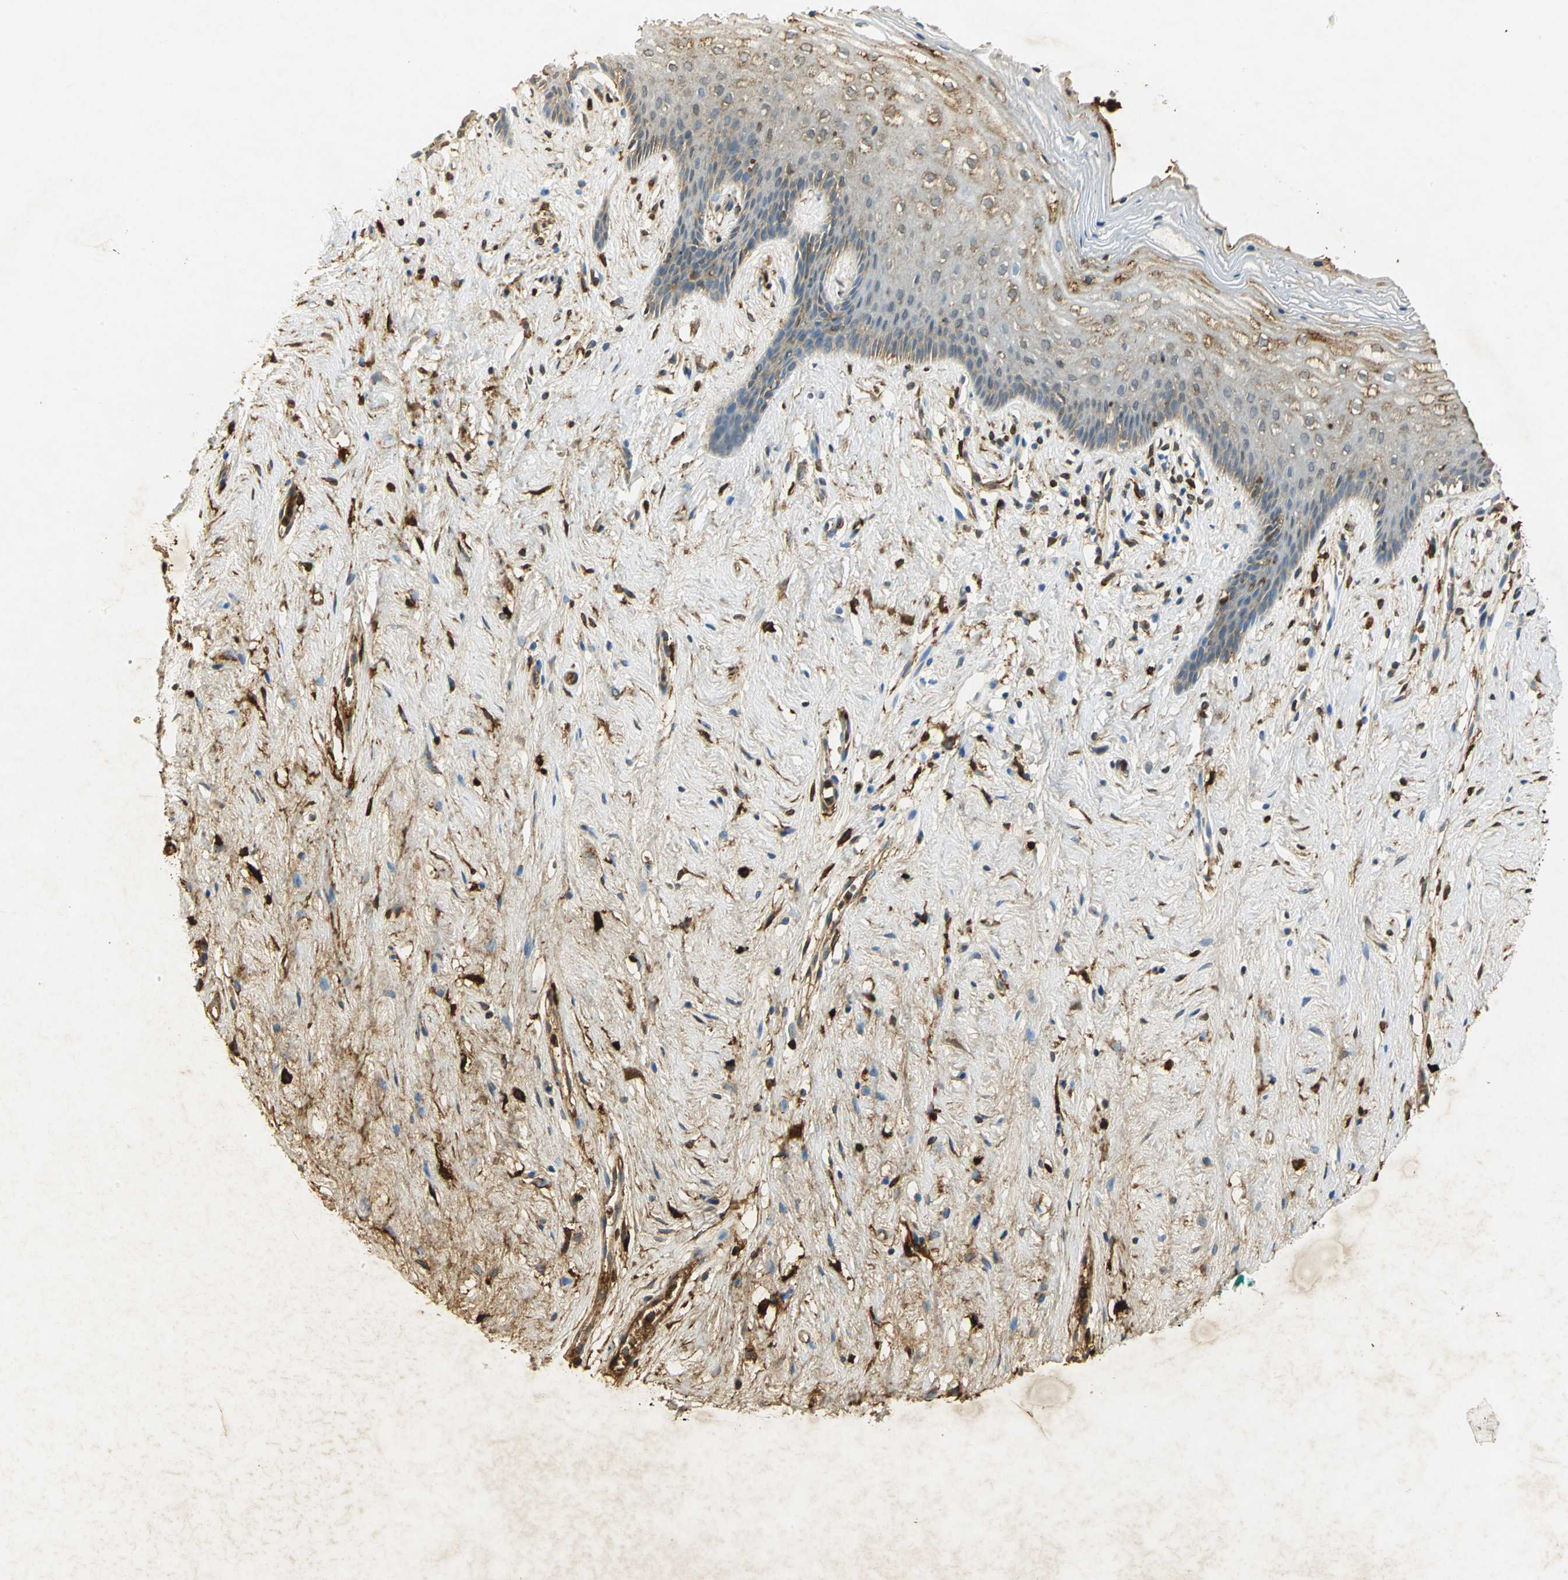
{"staining": {"intensity": "strong", "quantity": "25%-75%", "location": "cytoplasmic/membranous,nuclear"}, "tissue": "vagina", "cell_type": "Squamous epithelial cells", "image_type": "normal", "snomed": [{"axis": "morphology", "description": "Normal tissue, NOS"}, {"axis": "topography", "description": "Vagina"}], "caption": "IHC of unremarkable human vagina displays high levels of strong cytoplasmic/membranous,nuclear staining in approximately 25%-75% of squamous epithelial cells. The protein is stained brown, and the nuclei are stained in blue (DAB (3,3'-diaminobenzidine) IHC with brightfield microscopy, high magnification).", "gene": "ANXA4", "patient": {"sex": "female", "age": 44}}